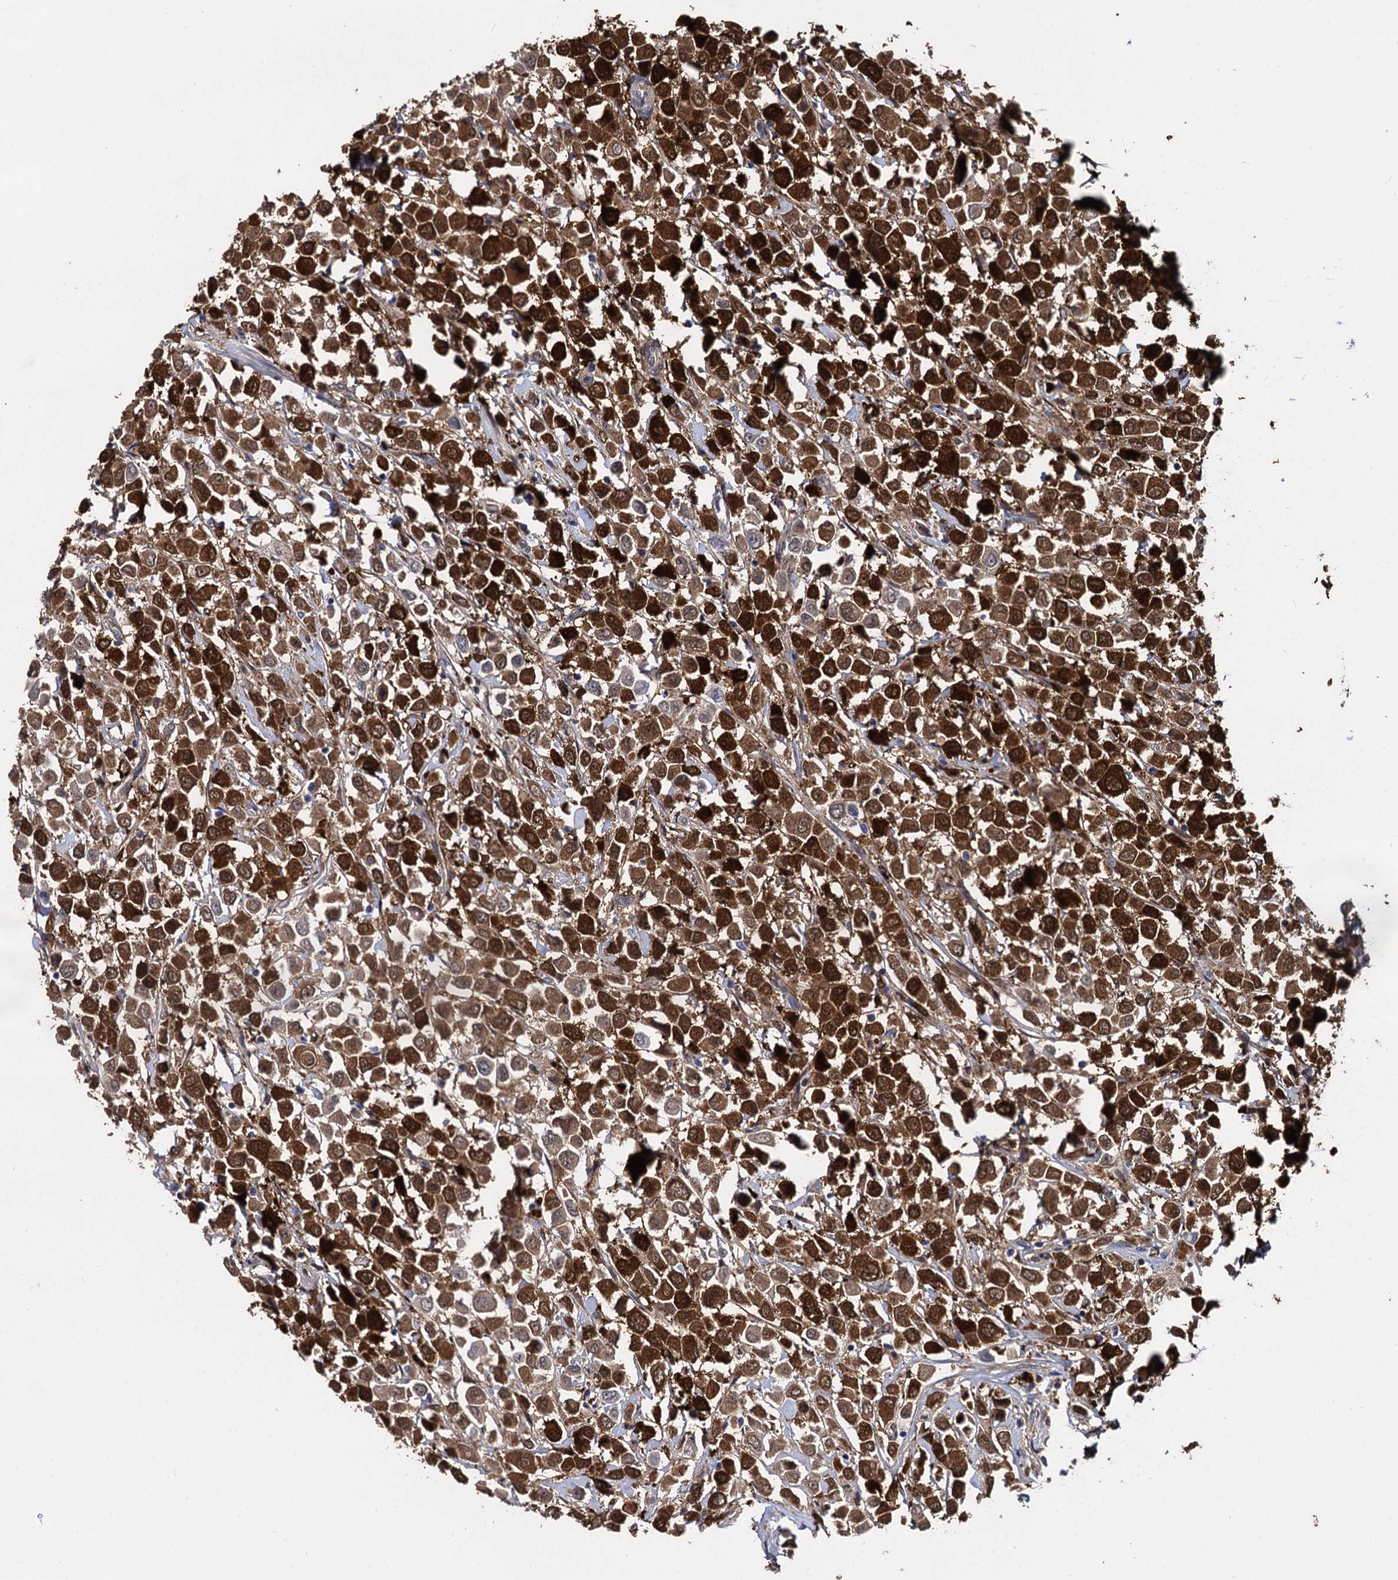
{"staining": {"intensity": "strong", "quantity": ">75%", "location": "cytoplasmic/membranous"}, "tissue": "breast cancer", "cell_type": "Tumor cells", "image_type": "cancer", "snomed": [{"axis": "morphology", "description": "Duct carcinoma"}, {"axis": "topography", "description": "Breast"}], "caption": "High-magnification brightfield microscopy of breast invasive ductal carcinoma stained with DAB (brown) and counterstained with hematoxylin (blue). tumor cells exhibit strong cytoplasmic/membranous expression is present in approximately>75% of cells.", "gene": "GSTM3", "patient": {"sex": "female", "age": 61}}